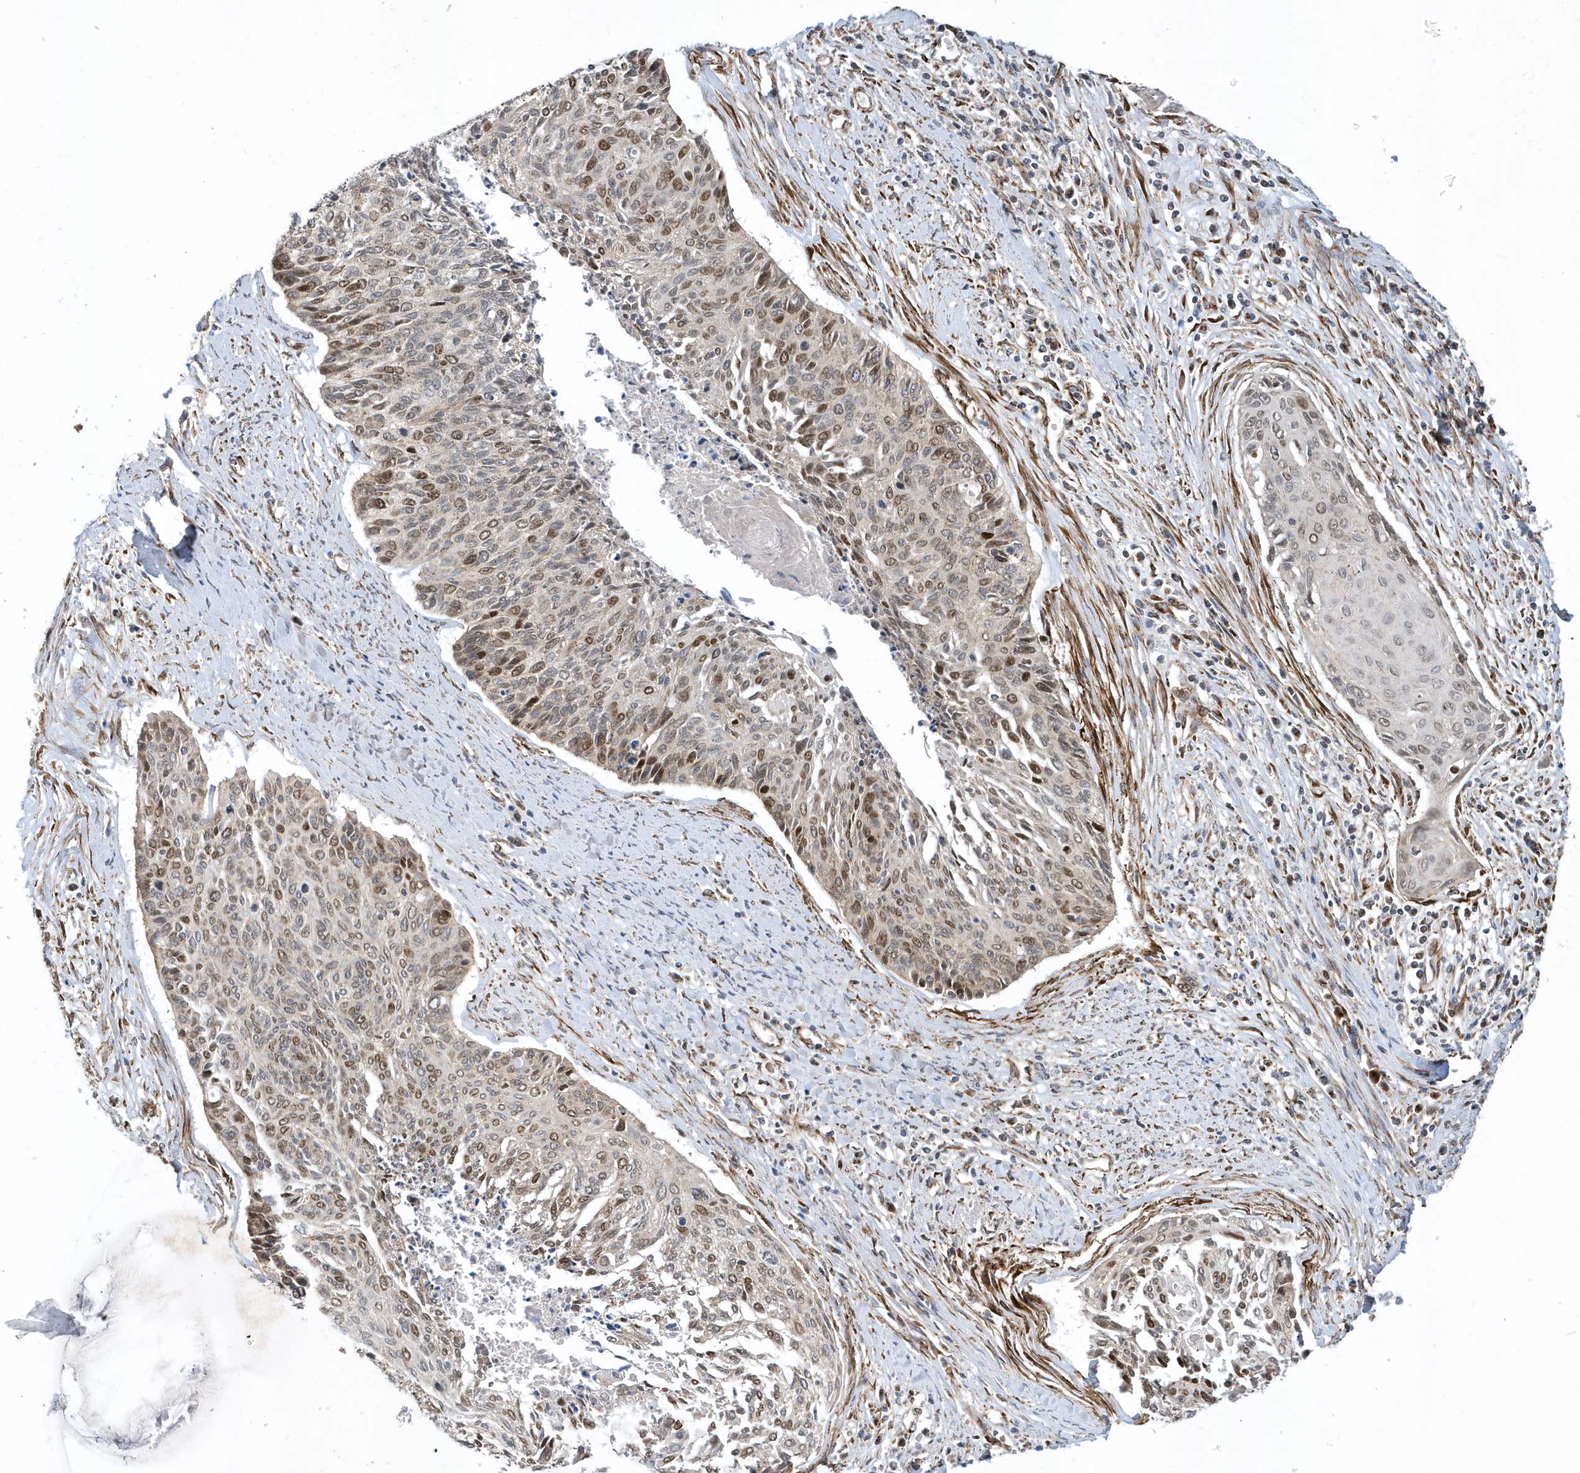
{"staining": {"intensity": "moderate", "quantity": ">75%", "location": "nuclear"}, "tissue": "cervical cancer", "cell_type": "Tumor cells", "image_type": "cancer", "snomed": [{"axis": "morphology", "description": "Squamous cell carcinoma, NOS"}, {"axis": "topography", "description": "Cervix"}], "caption": "This image demonstrates immunohistochemistry staining of squamous cell carcinoma (cervical), with medium moderate nuclear expression in approximately >75% of tumor cells.", "gene": "HRH4", "patient": {"sex": "female", "age": 55}}